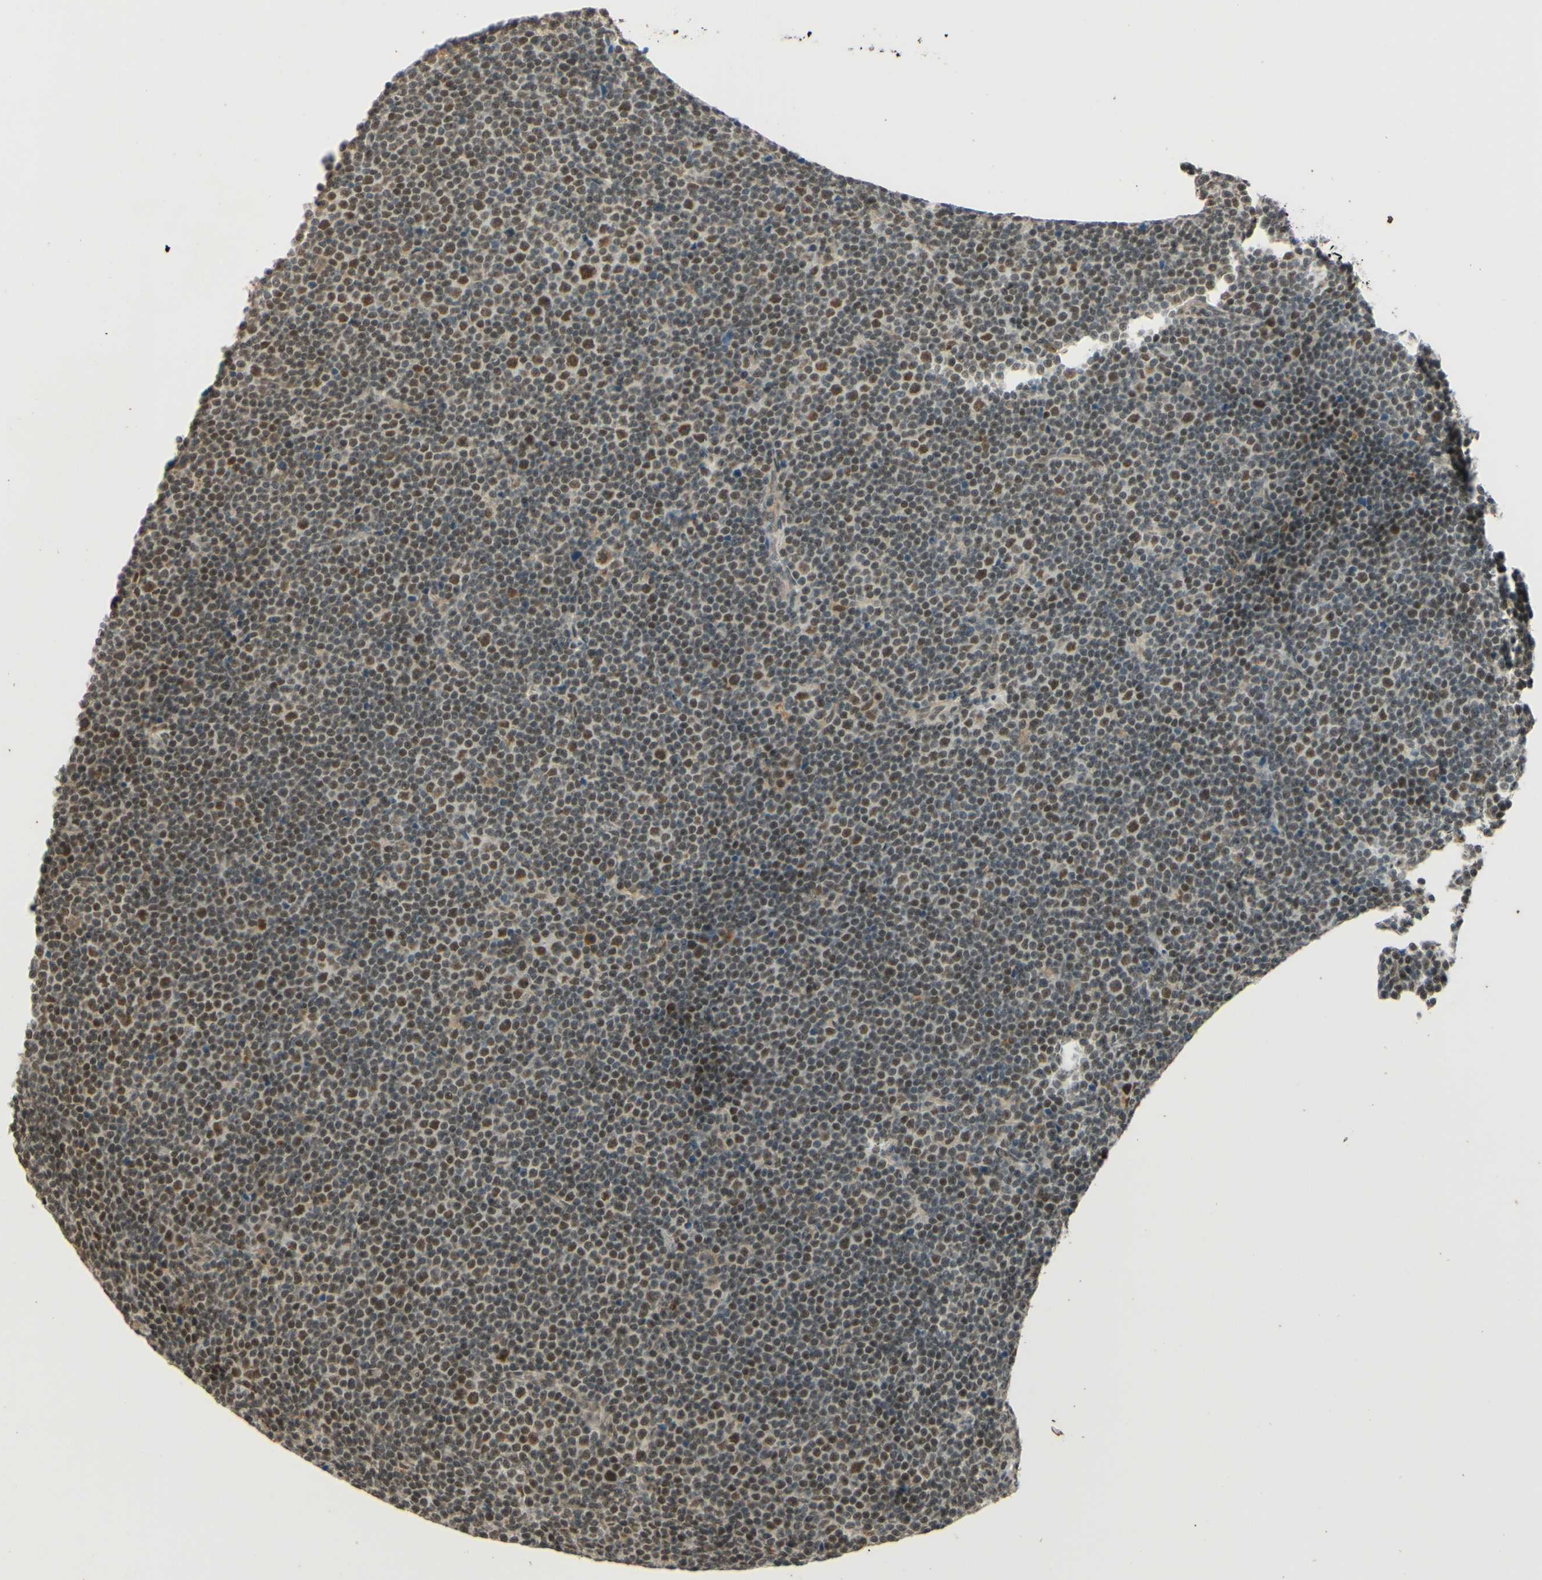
{"staining": {"intensity": "moderate", "quantity": "25%-75%", "location": "nuclear"}, "tissue": "lymphoma", "cell_type": "Tumor cells", "image_type": "cancer", "snomed": [{"axis": "morphology", "description": "Malignant lymphoma, non-Hodgkin's type, Low grade"}, {"axis": "topography", "description": "Lymph node"}], "caption": "Moderate nuclear protein expression is appreciated in approximately 25%-75% of tumor cells in low-grade malignant lymphoma, non-Hodgkin's type.", "gene": "SMARCB1", "patient": {"sex": "female", "age": 67}}